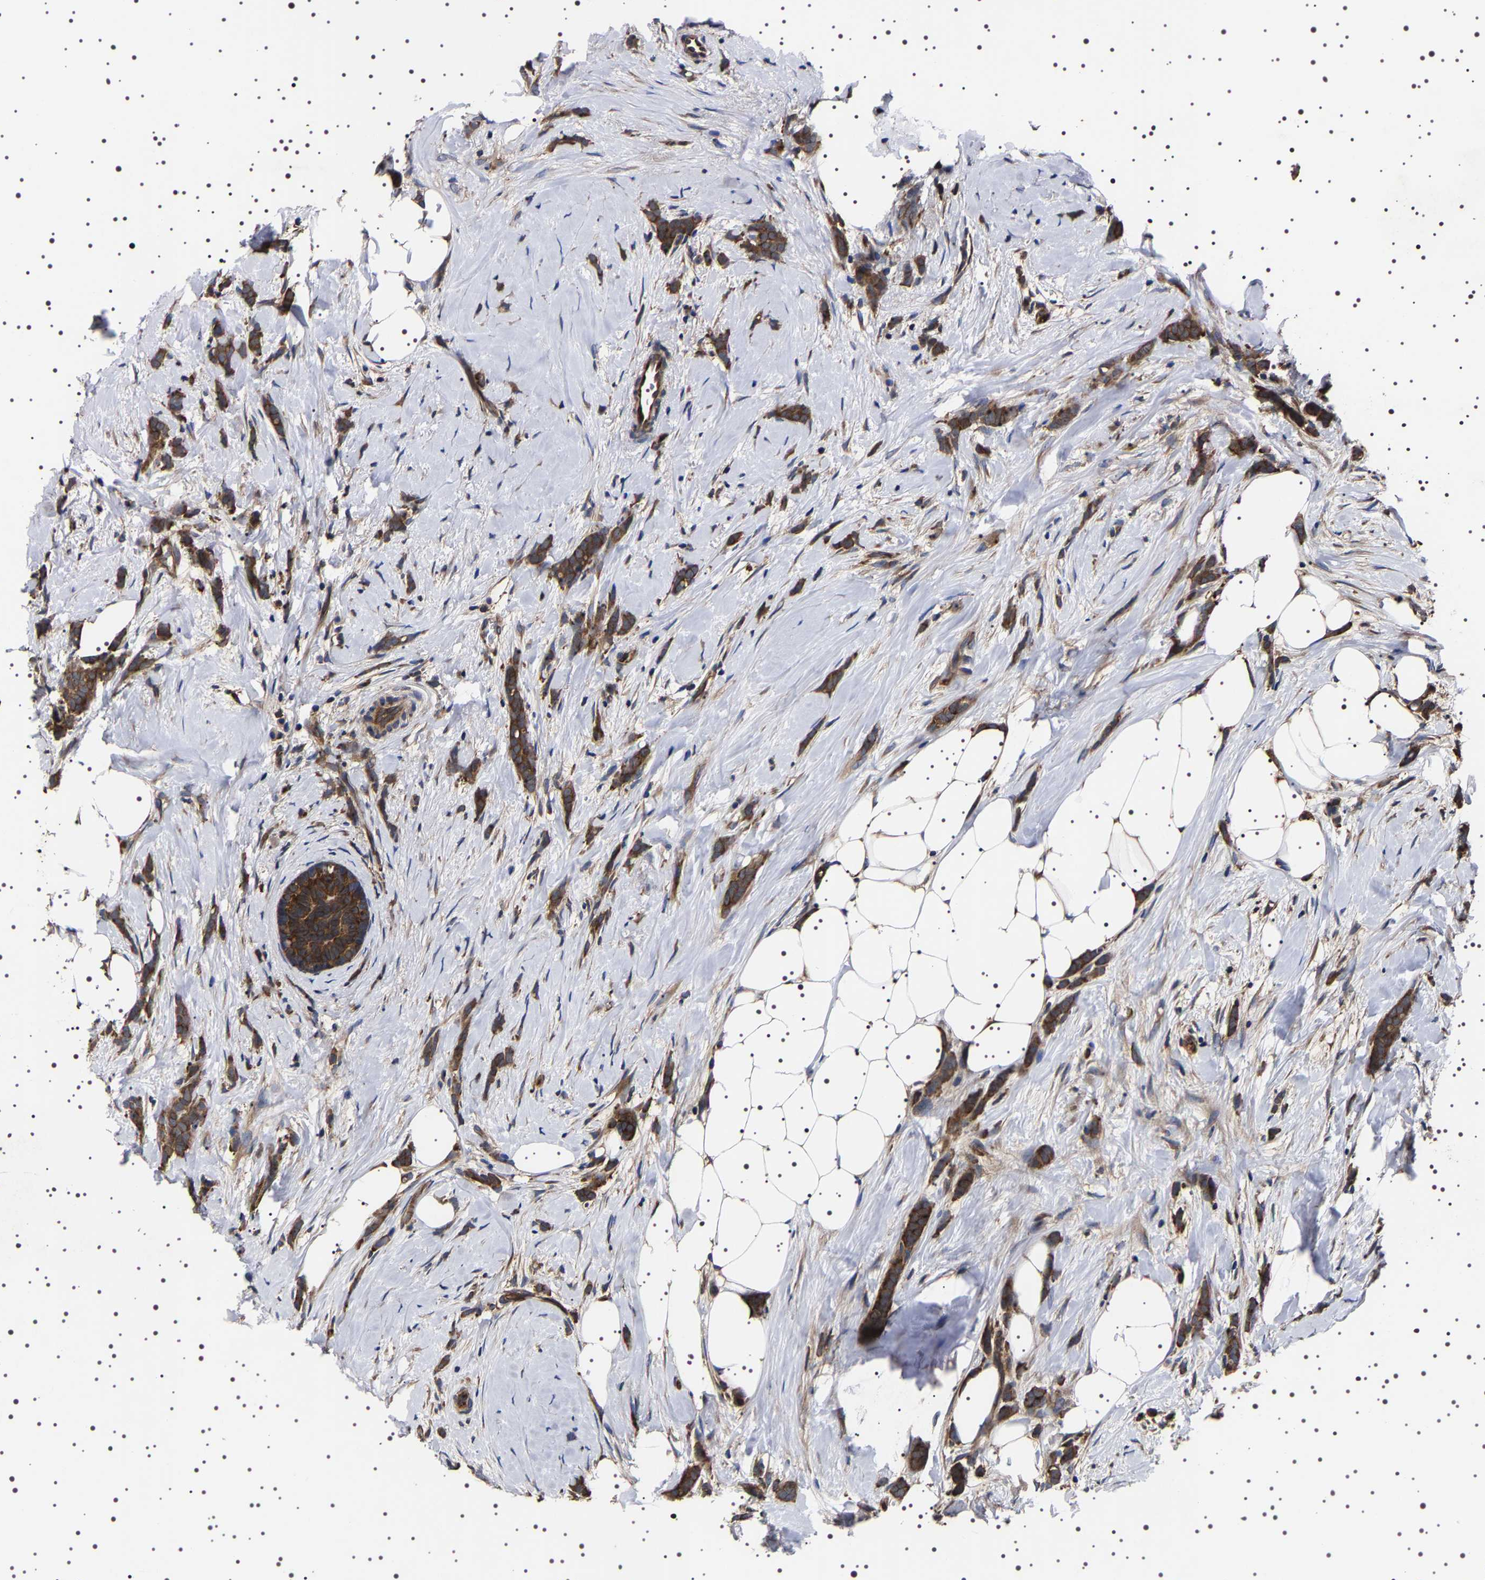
{"staining": {"intensity": "strong", "quantity": ">75%", "location": "cytoplasmic/membranous"}, "tissue": "breast cancer", "cell_type": "Tumor cells", "image_type": "cancer", "snomed": [{"axis": "morphology", "description": "Lobular carcinoma, in situ"}, {"axis": "morphology", "description": "Lobular carcinoma"}, {"axis": "topography", "description": "Breast"}], "caption": "Protein expression analysis of lobular carcinoma (breast) demonstrates strong cytoplasmic/membranous positivity in approximately >75% of tumor cells. Ihc stains the protein in brown and the nuclei are stained blue.", "gene": "DARS1", "patient": {"sex": "female", "age": 41}}